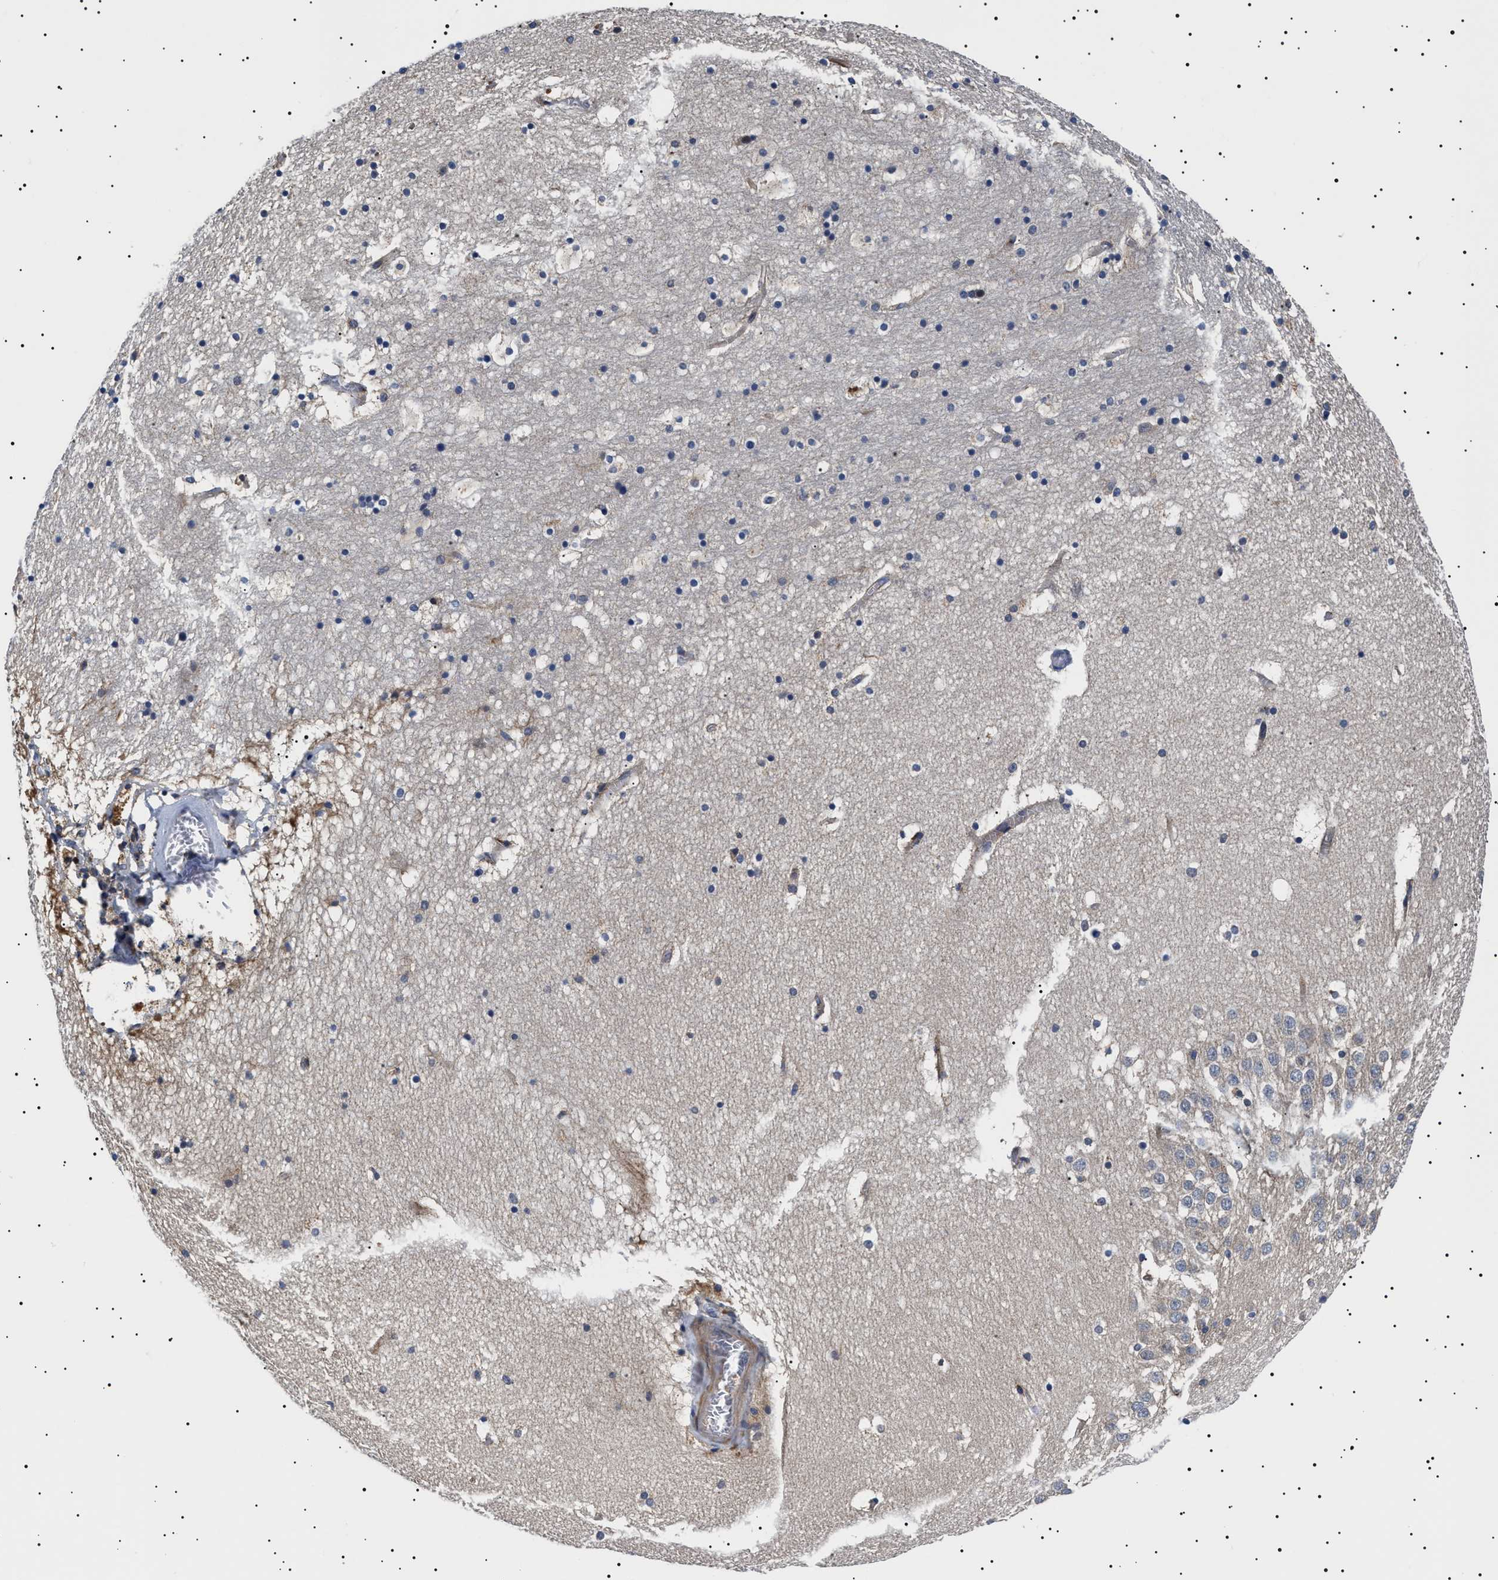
{"staining": {"intensity": "weak", "quantity": "<25%", "location": "cytoplasmic/membranous"}, "tissue": "hippocampus", "cell_type": "Glial cells", "image_type": "normal", "snomed": [{"axis": "morphology", "description": "Normal tissue, NOS"}, {"axis": "topography", "description": "Hippocampus"}], "caption": "A high-resolution image shows immunohistochemistry staining of unremarkable hippocampus, which demonstrates no significant staining in glial cells.", "gene": "SLC4A7", "patient": {"sex": "male", "age": 45}}